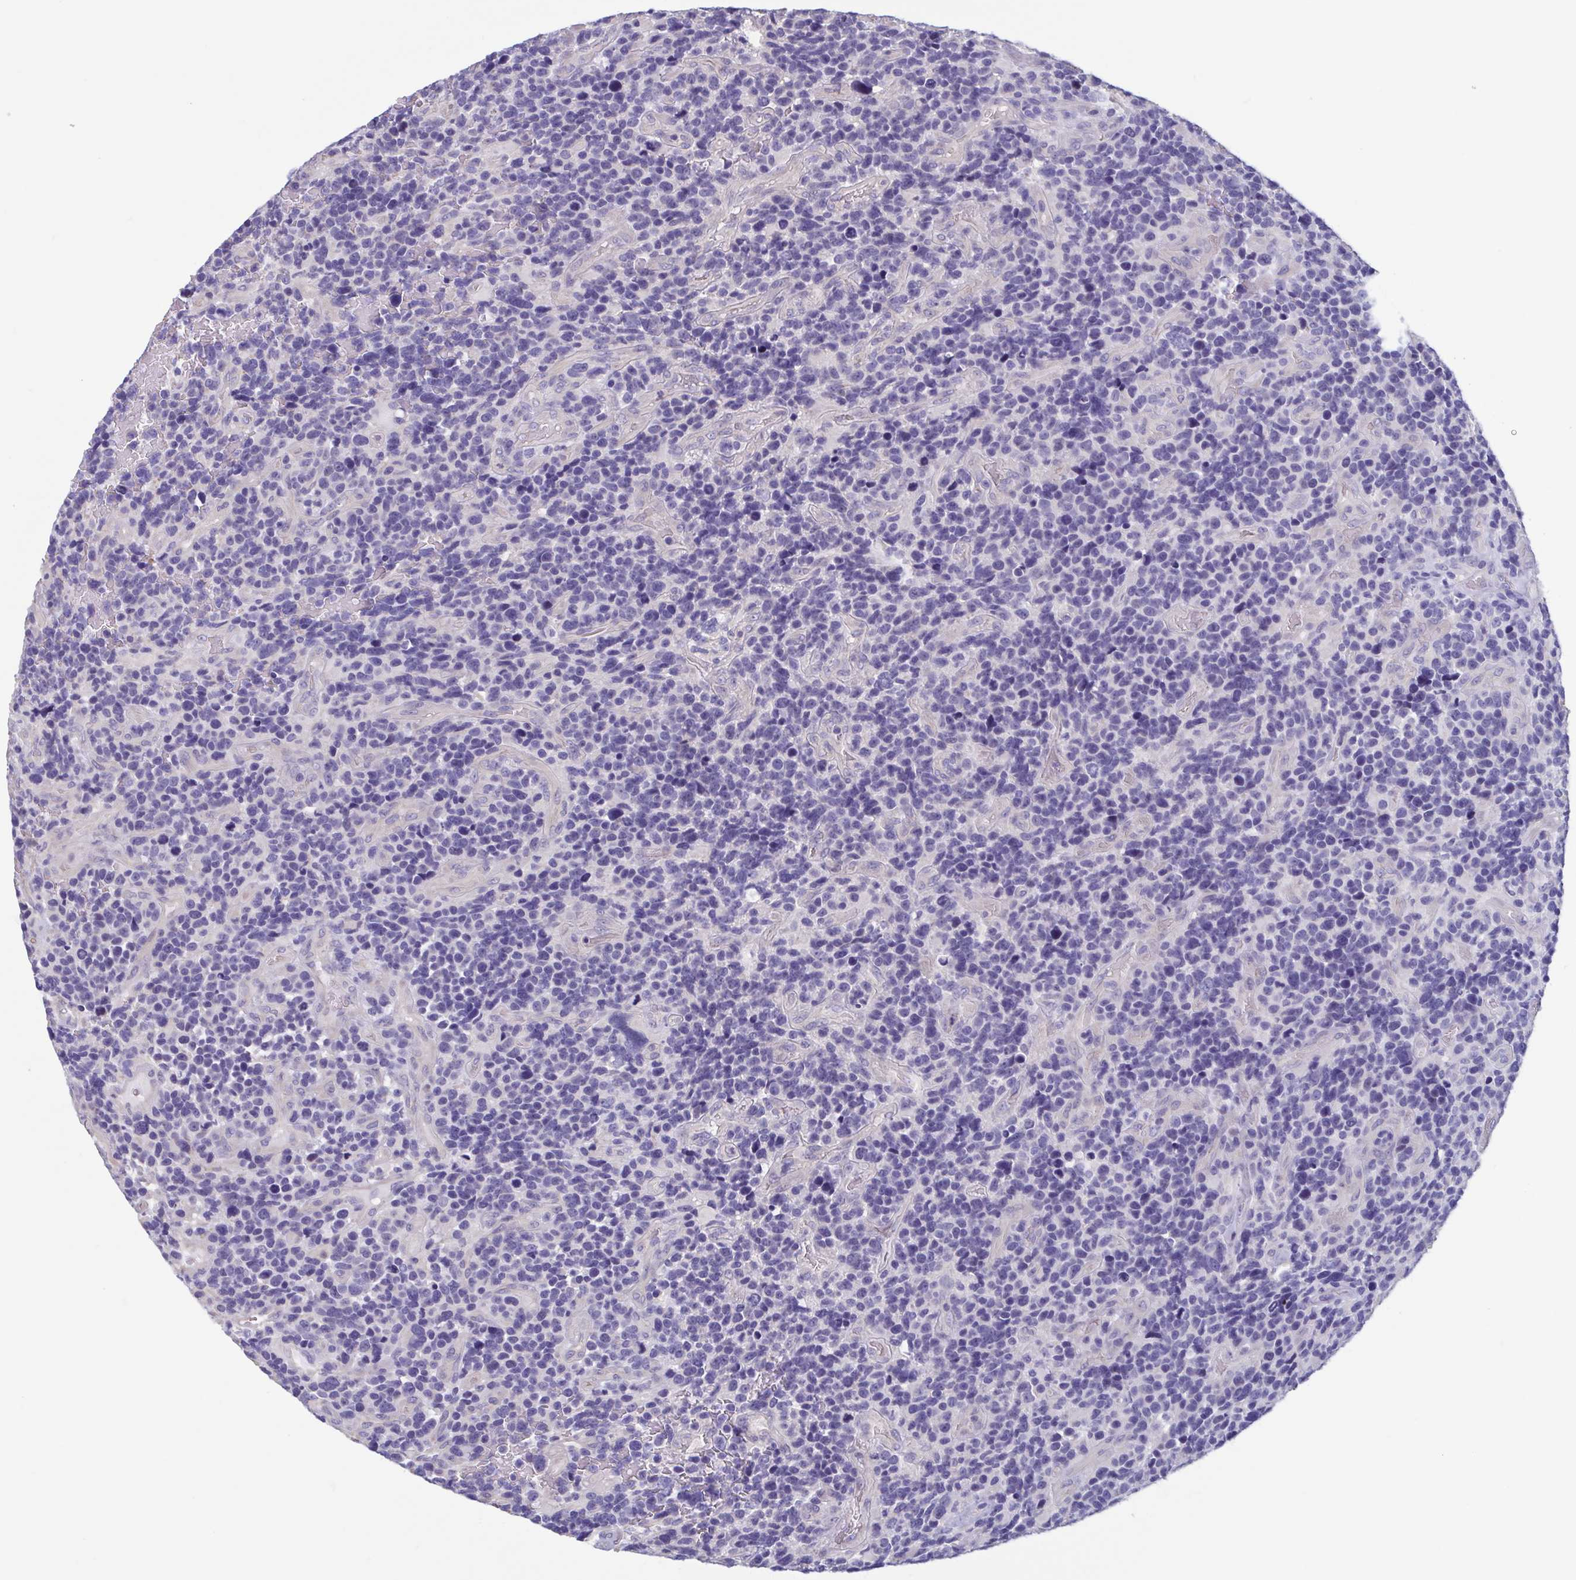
{"staining": {"intensity": "negative", "quantity": "none", "location": "none"}, "tissue": "glioma", "cell_type": "Tumor cells", "image_type": "cancer", "snomed": [{"axis": "morphology", "description": "Glioma, malignant, High grade"}, {"axis": "topography", "description": "Brain"}], "caption": "There is no significant positivity in tumor cells of glioma.", "gene": "MORC4", "patient": {"sex": "male", "age": 33}}